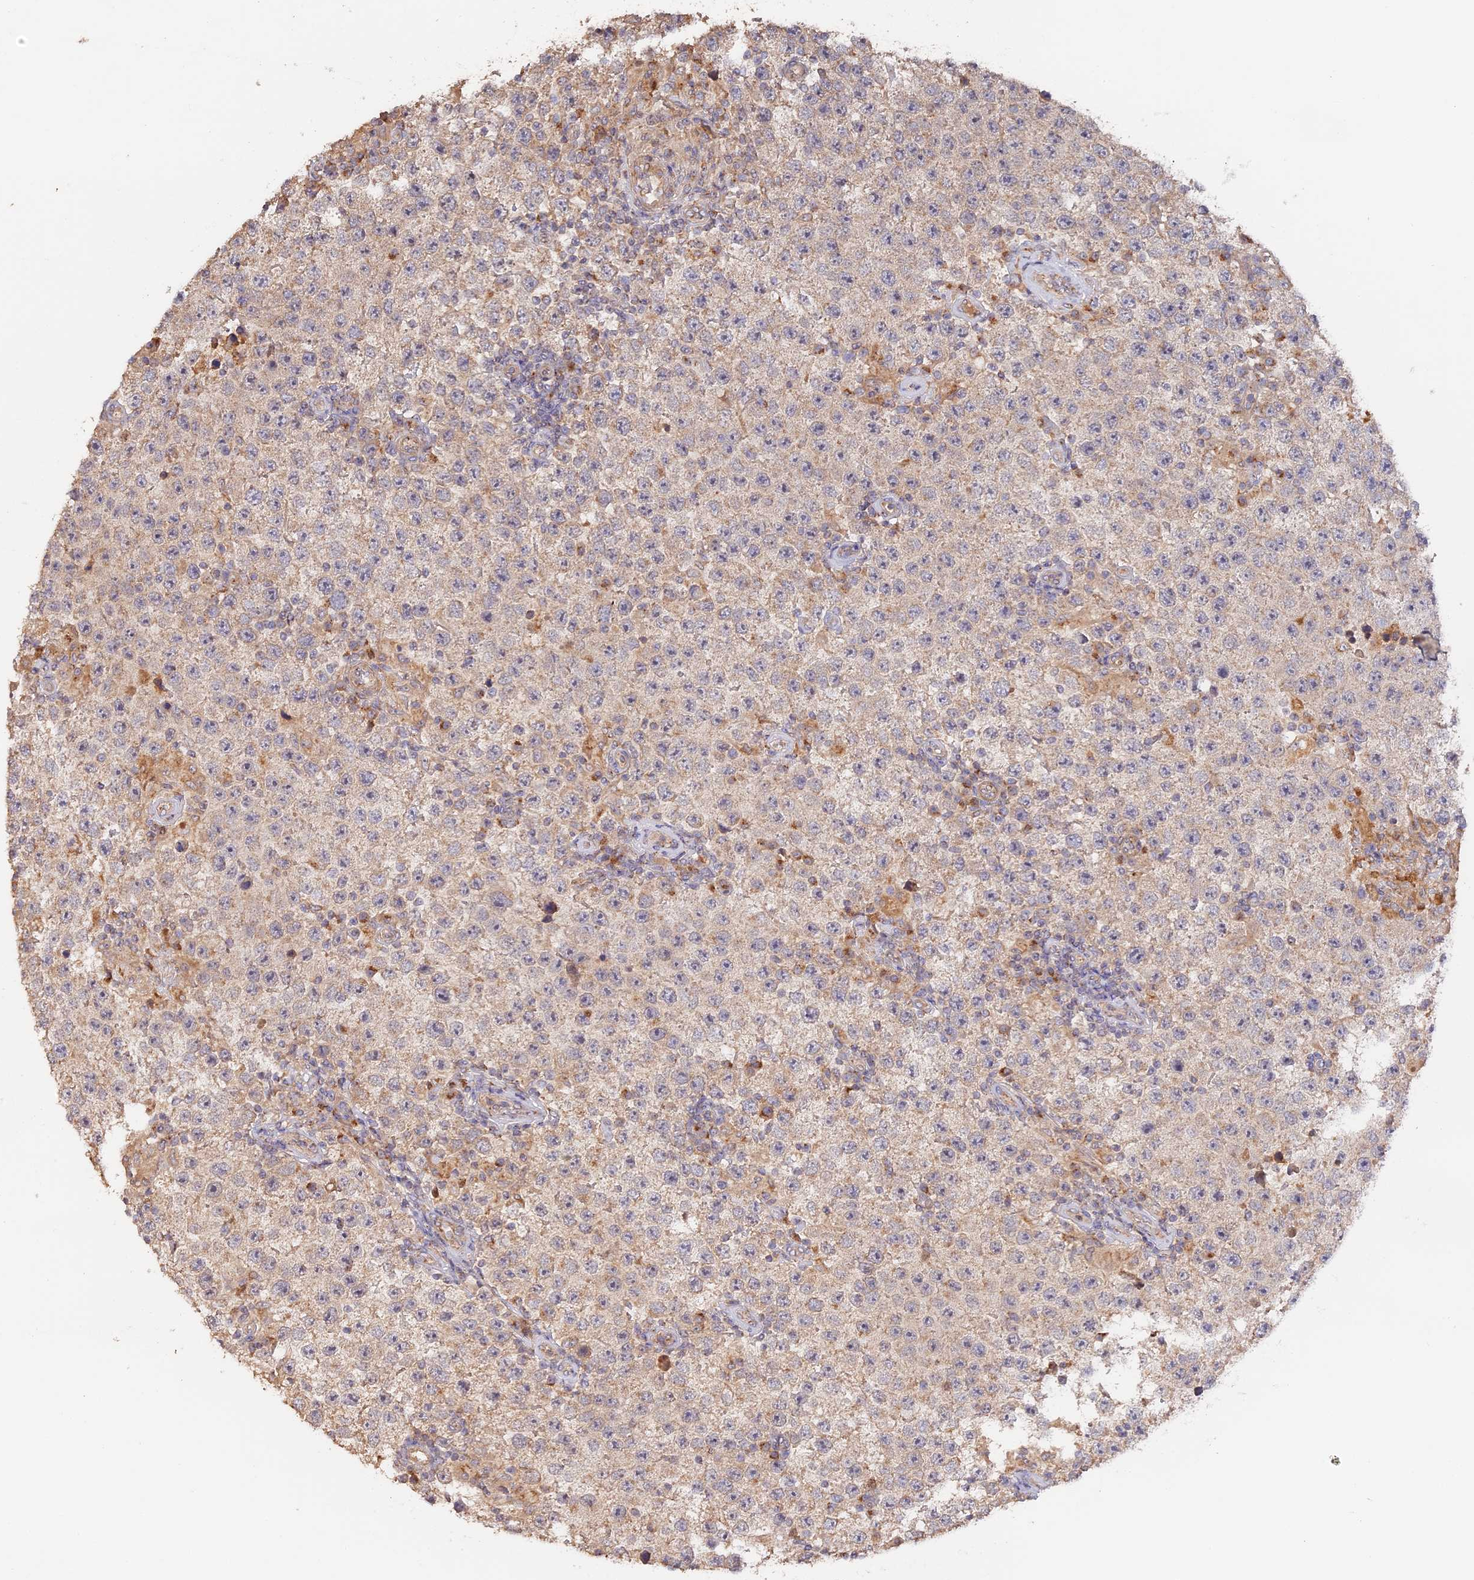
{"staining": {"intensity": "weak", "quantity": "25%-75%", "location": "cytoplasmic/membranous"}, "tissue": "testis cancer", "cell_type": "Tumor cells", "image_type": "cancer", "snomed": [{"axis": "morphology", "description": "Normal tissue, NOS"}, {"axis": "morphology", "description": "Urothelial carcinoma, High grade"}, {"axis": "morphology", "description": "Seminoma, NOS"}, {"axis": "morphology", "description": "Carcinoma, Embryonal, NOS"}, {"axis": "topography", "description": "Urinary bladder"}, {"axis": "topography", "description": "Testis"}], "caption": "Protein expression analysis of embryonal carcinoma (testis) reveals weak cytoplasmic/membranous positivity in approximately 25%-75% of tumor cells. (Brightfield microscopy of DAB IHC at high magnification).", "gene": "TANGO6", "patient": {"sex": "male", "age": 41}}